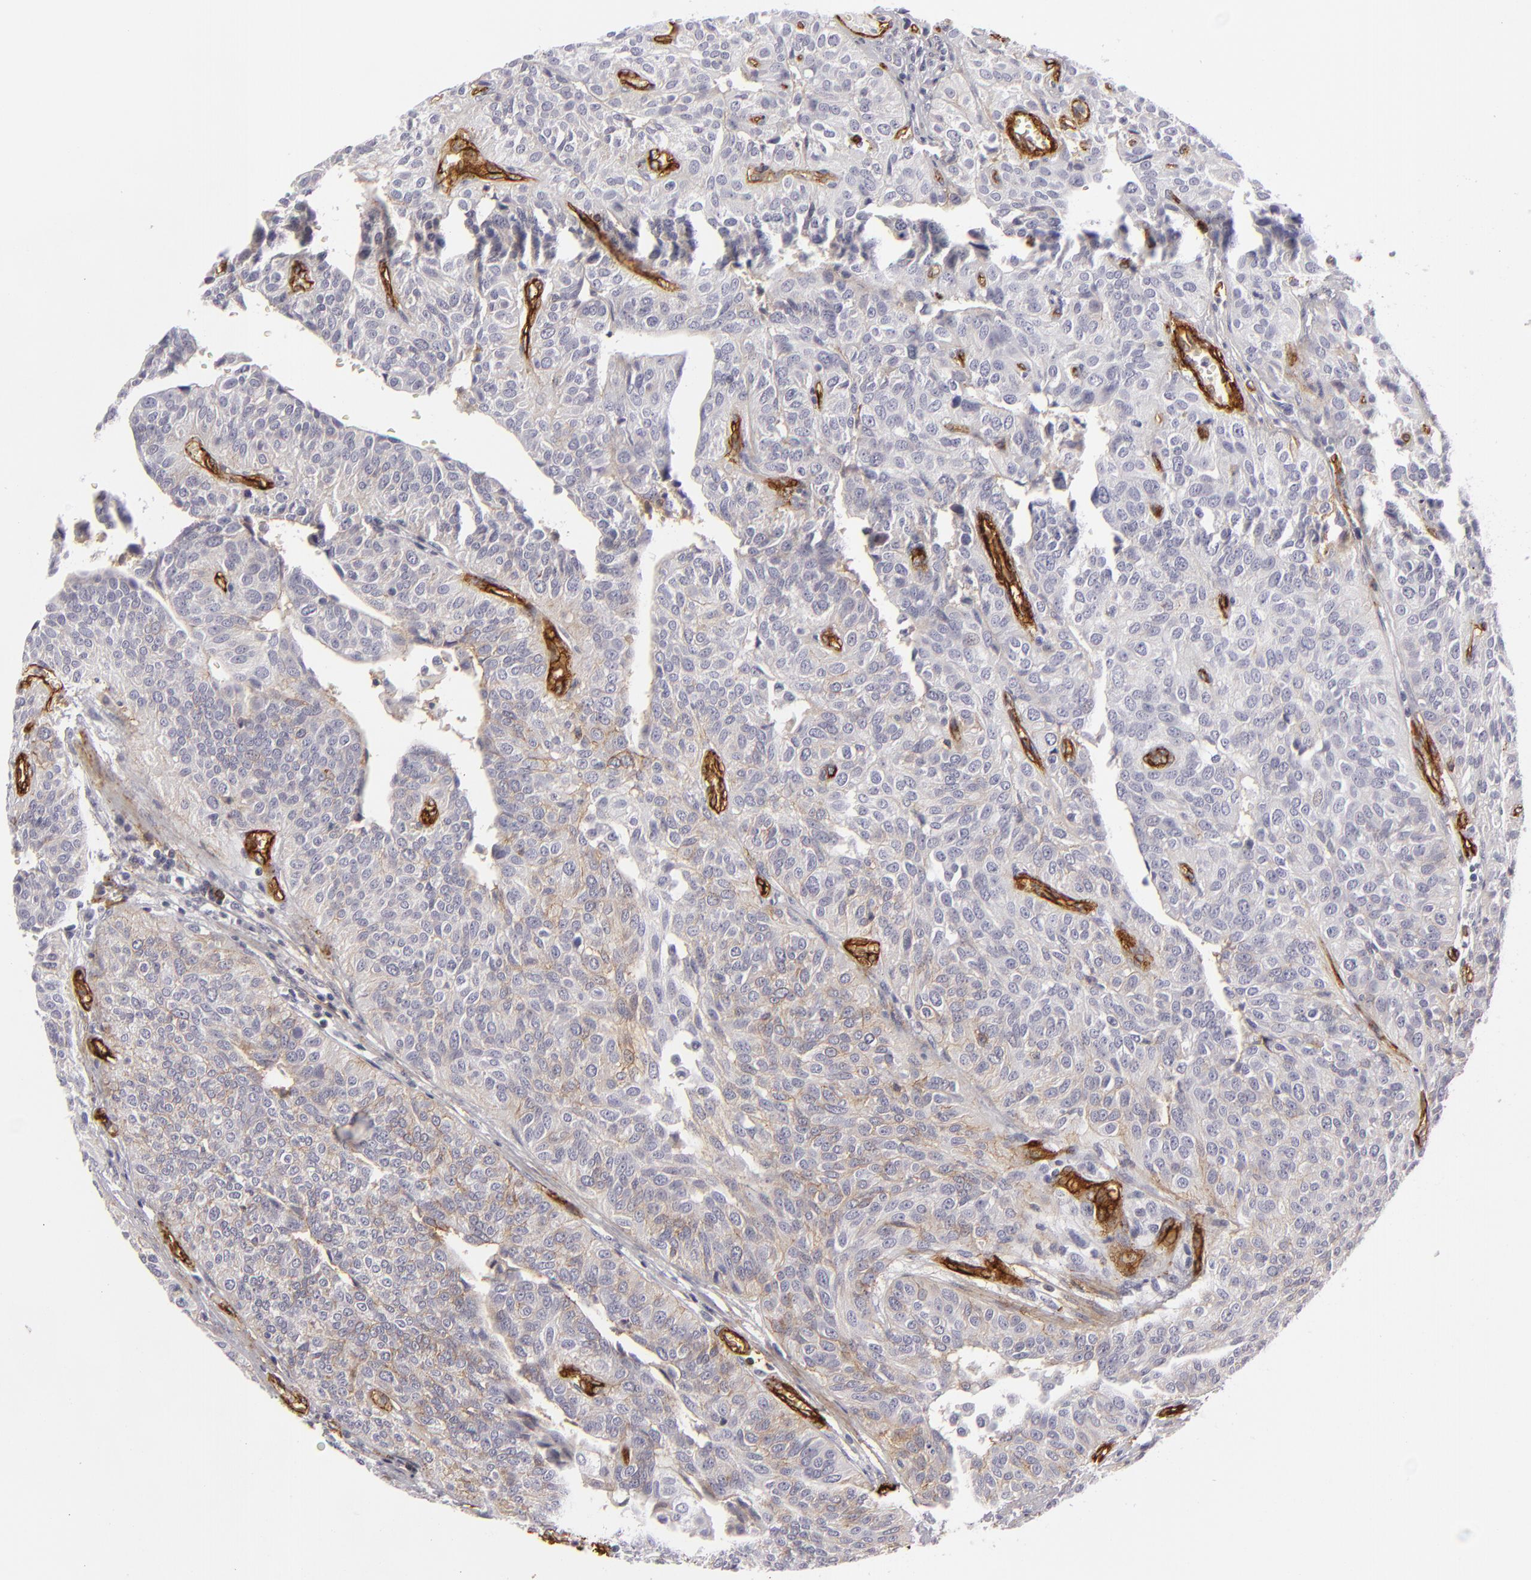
{"staining": {"intensity": "weak", "quantity": "25%-75%", "location": "cytoplasmic/membranous"}, "tissue": "urothelial cancer", "cell_type": "Tumor cells", "image_type": "cancer", "snomed": [{"axis": "morphology", "description": "Urothelial carcinoma, High grade"}, {"axis": "topography", "description": "Urinary bladder"}], "caption": "Brown immunohistochemical staining in human high-grade urothelial carcinoma displays weak cytoplasmic/membranous staining in approximately 25%-75% of tumor cells.", "gene": "MCAM", "patient": {"sex": "male", "age": 56}}